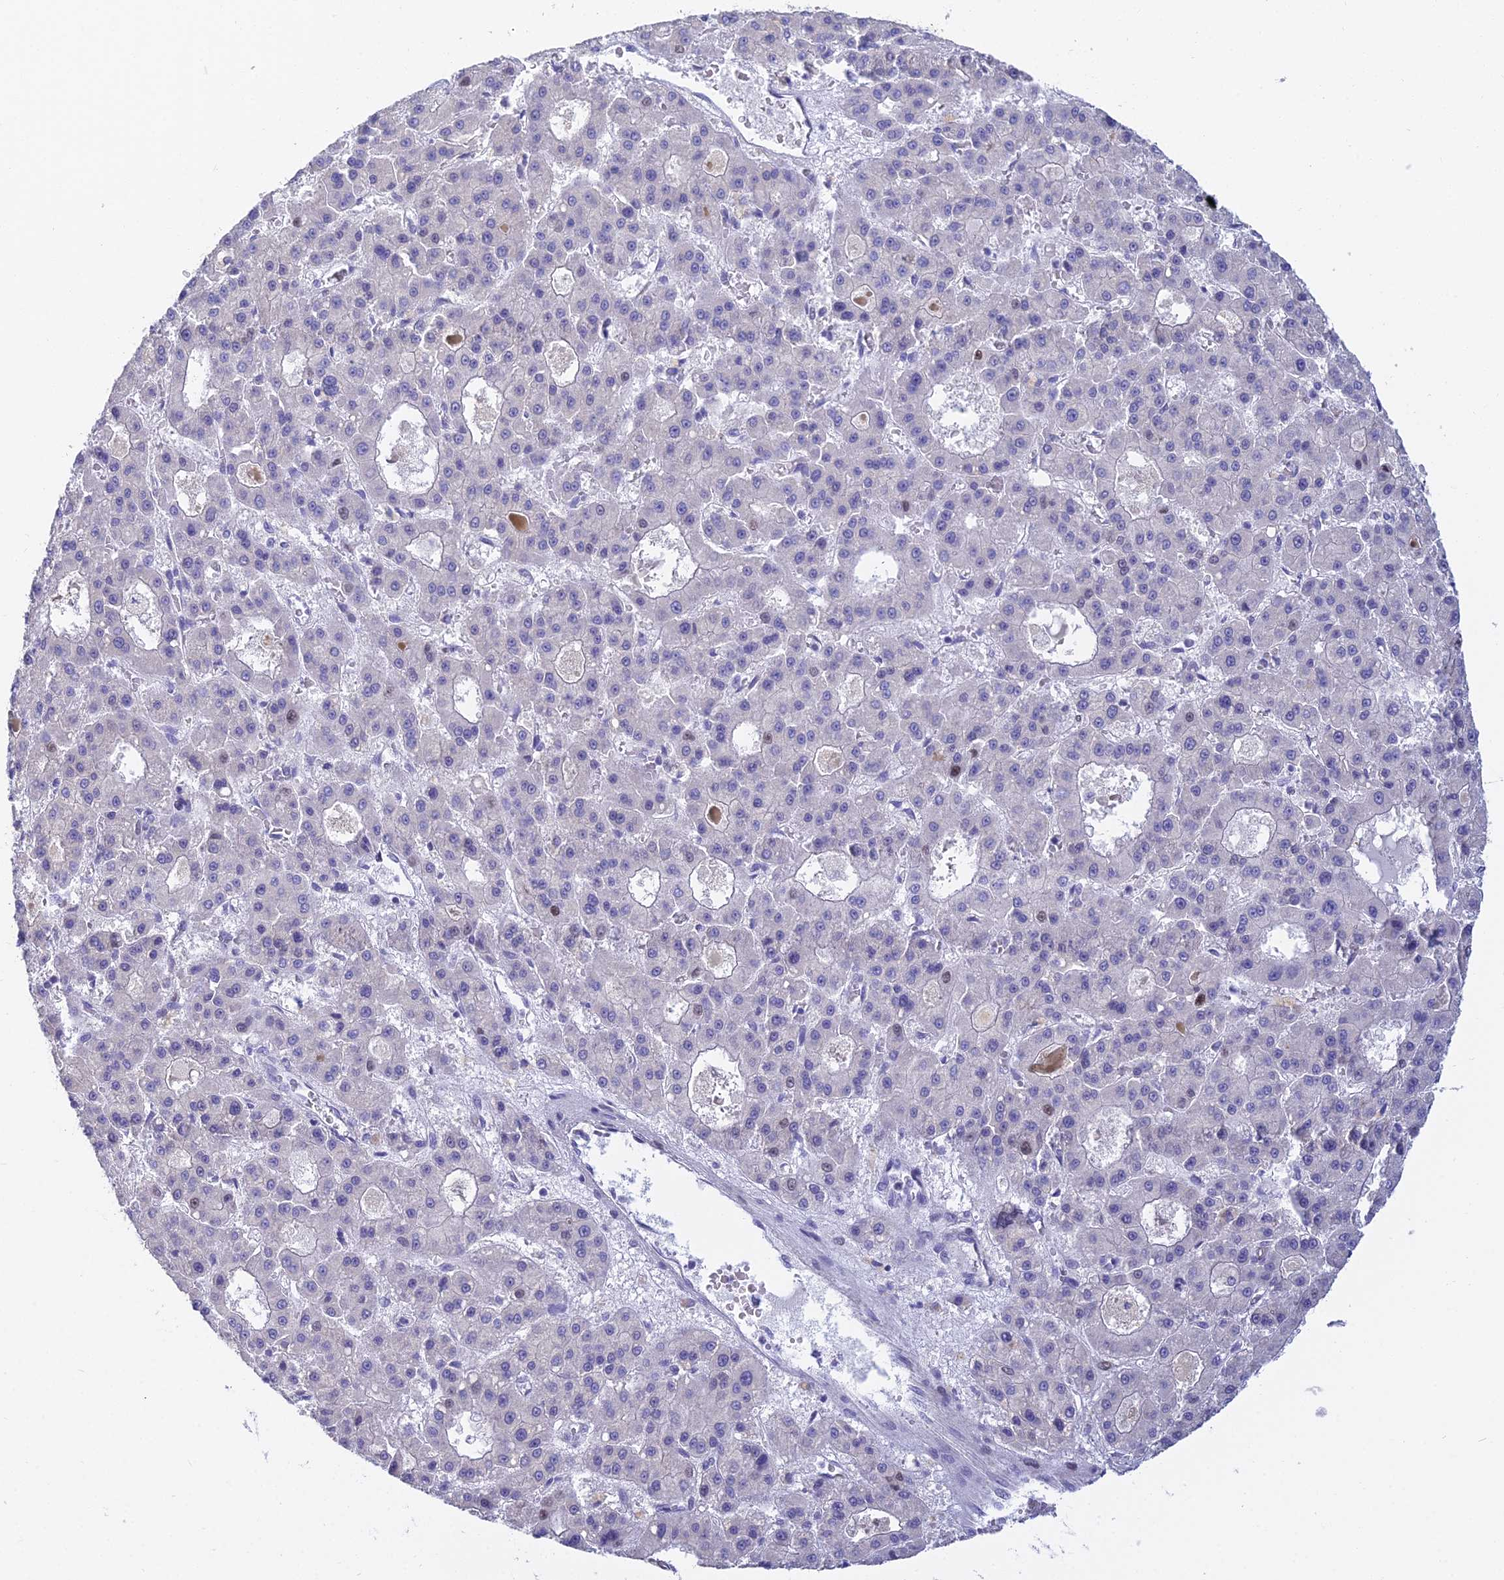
{"staining": {"intensity": "negative", "quantity": "none", "location": "none"}, "tissue": "liver cancer", "cell_type": "Tumor cells", "image_type": "cancer", "snomed": [{"axis": "morphology", "description": "Carcinoma, Hepatocellular, NOS"}, {"axis": "topography", "description": "Liver"}], "caption": "Tumor cells show no significant protein expression in liver cancer (hepatocellular carcinoma).", "gene": "MCM2", "patient": {"sex": "male", "age": 70}}